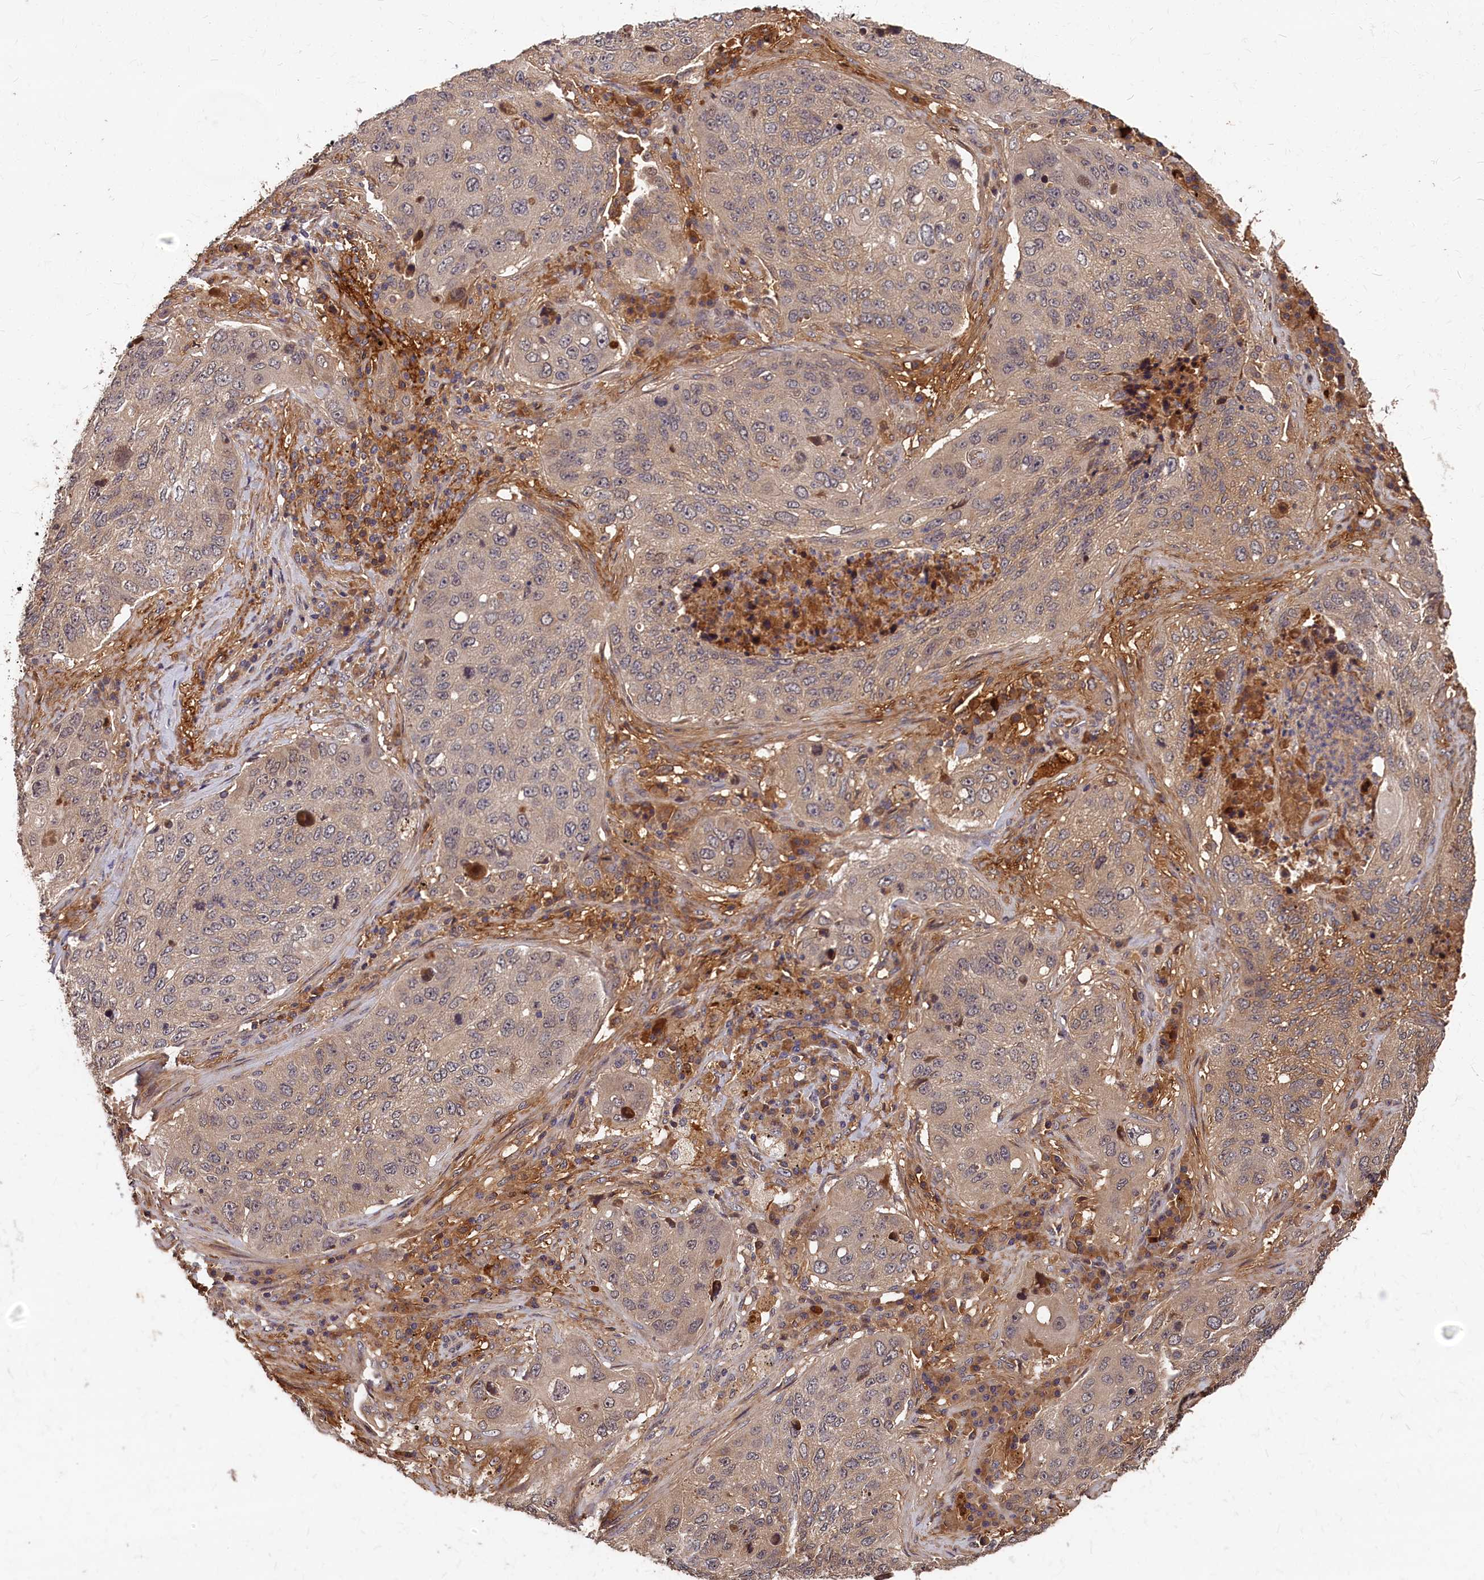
{"staining": {"intensity": "weak", "quantity": "<25%", "location": "cytoplasmic/membranous"}, "tissue": "lung cancer", "cell_type": "Tumor cells", "image_type": "cancer", "snomed": [{"axis": "morphology", "description": "Squamous cell carcinoma, NOS"}, {"axis": "topography", "description": "Lung"}], "caption": "Protein analysis of squamous cell carcinoma (lung) exhibits no significant positivity in tumor cells.", "gene": "ITIH1", "patient": {"sex": "female", "age": 63}}